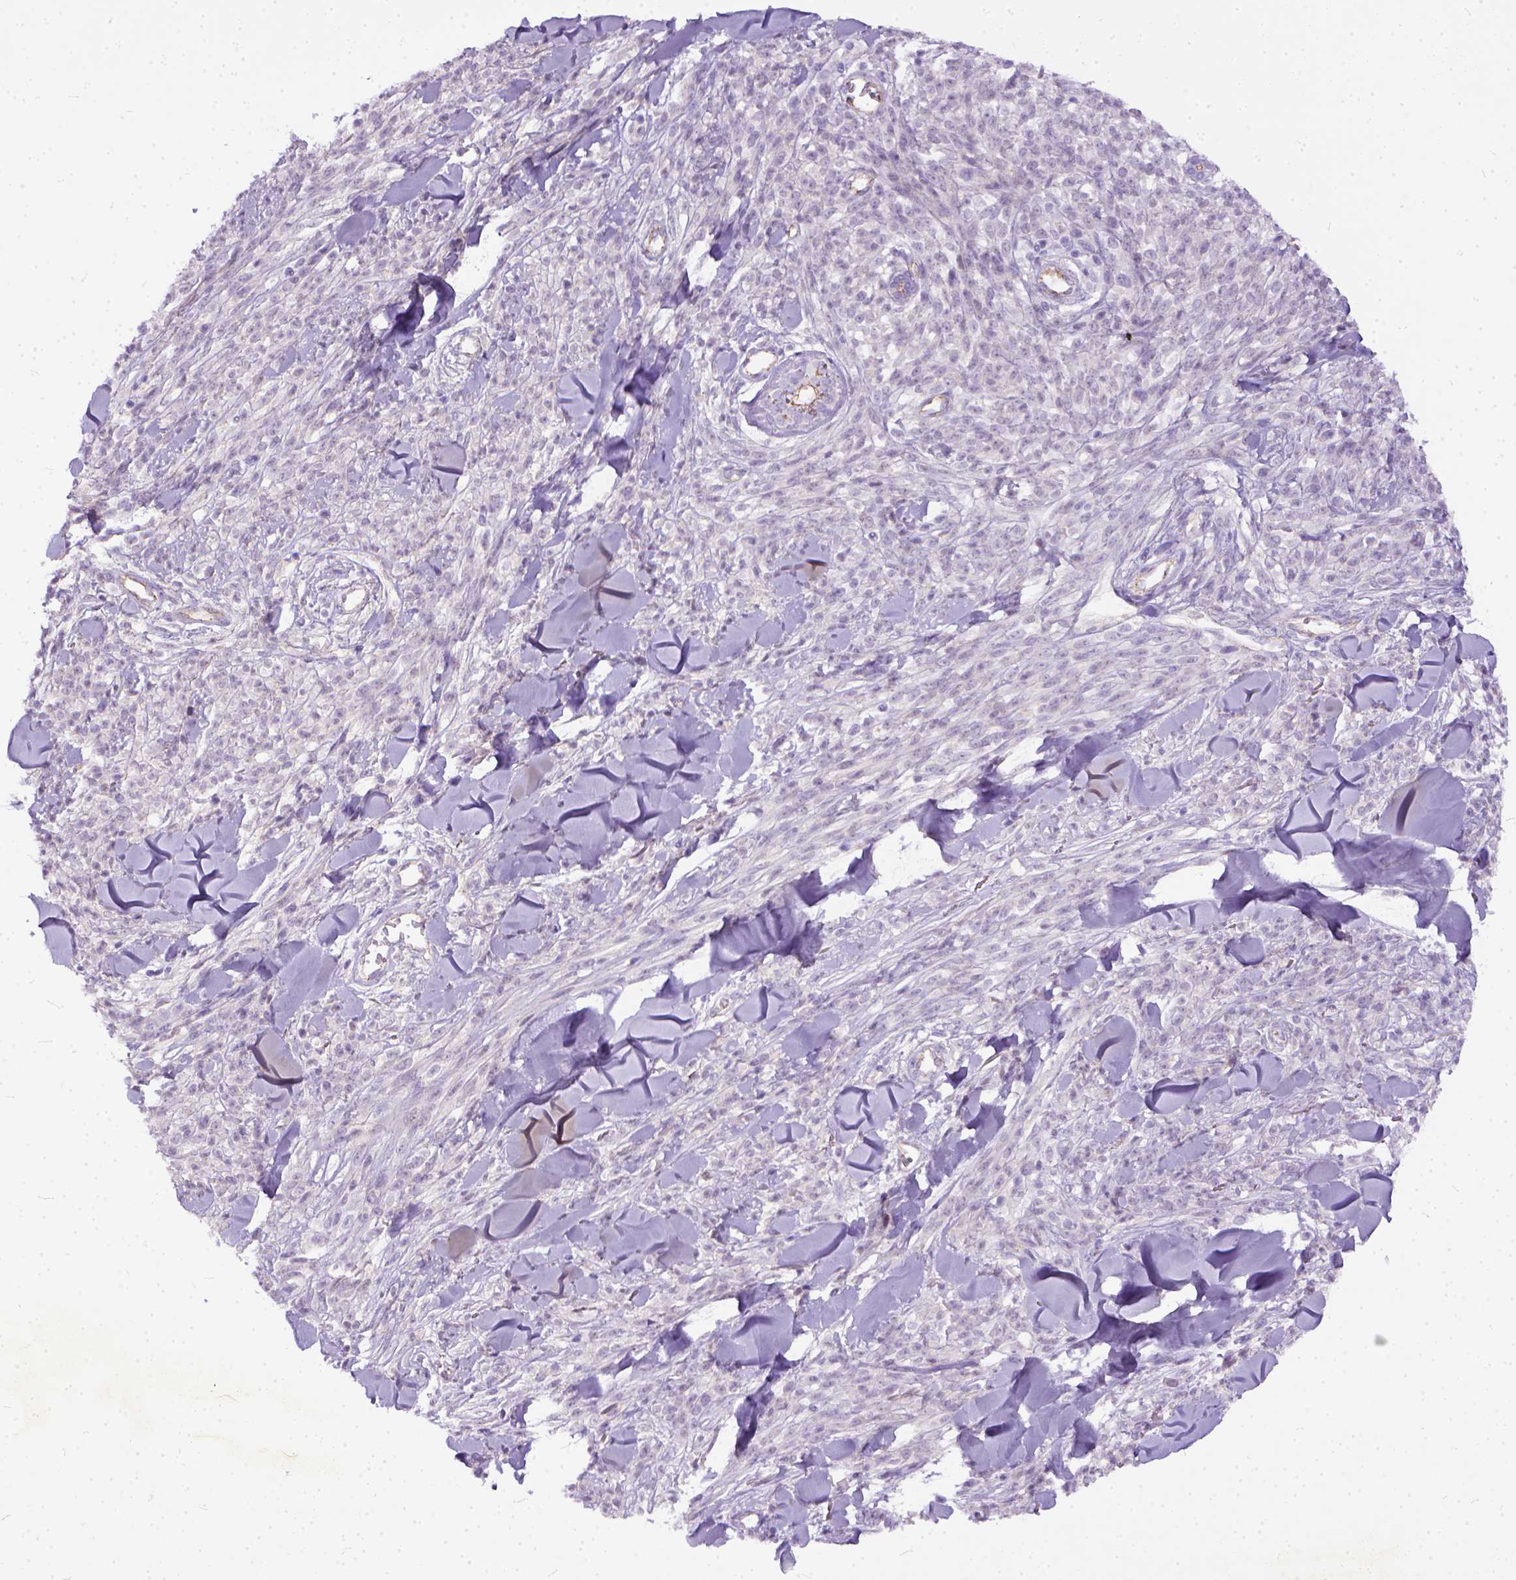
{"staining": {"intensity": "negative", "quantity": "none", "location": "none"}, "tissue": "melanoma", "cell_type": "Tumor cells", "image_type": "cancer", "snomed": [{"axis": "morphology", "description": "Malignant melanoma, NOS"}, {"axis": "topography", "description": "Skin"}, {"axis": "topography", "description": "Skin of trunk"}], "caption": "The photomicrograph reveals no staining of tumor cells in melanoma.", "gene": "ADGRF1", "patient": {"sex": "male", "age": 74}}